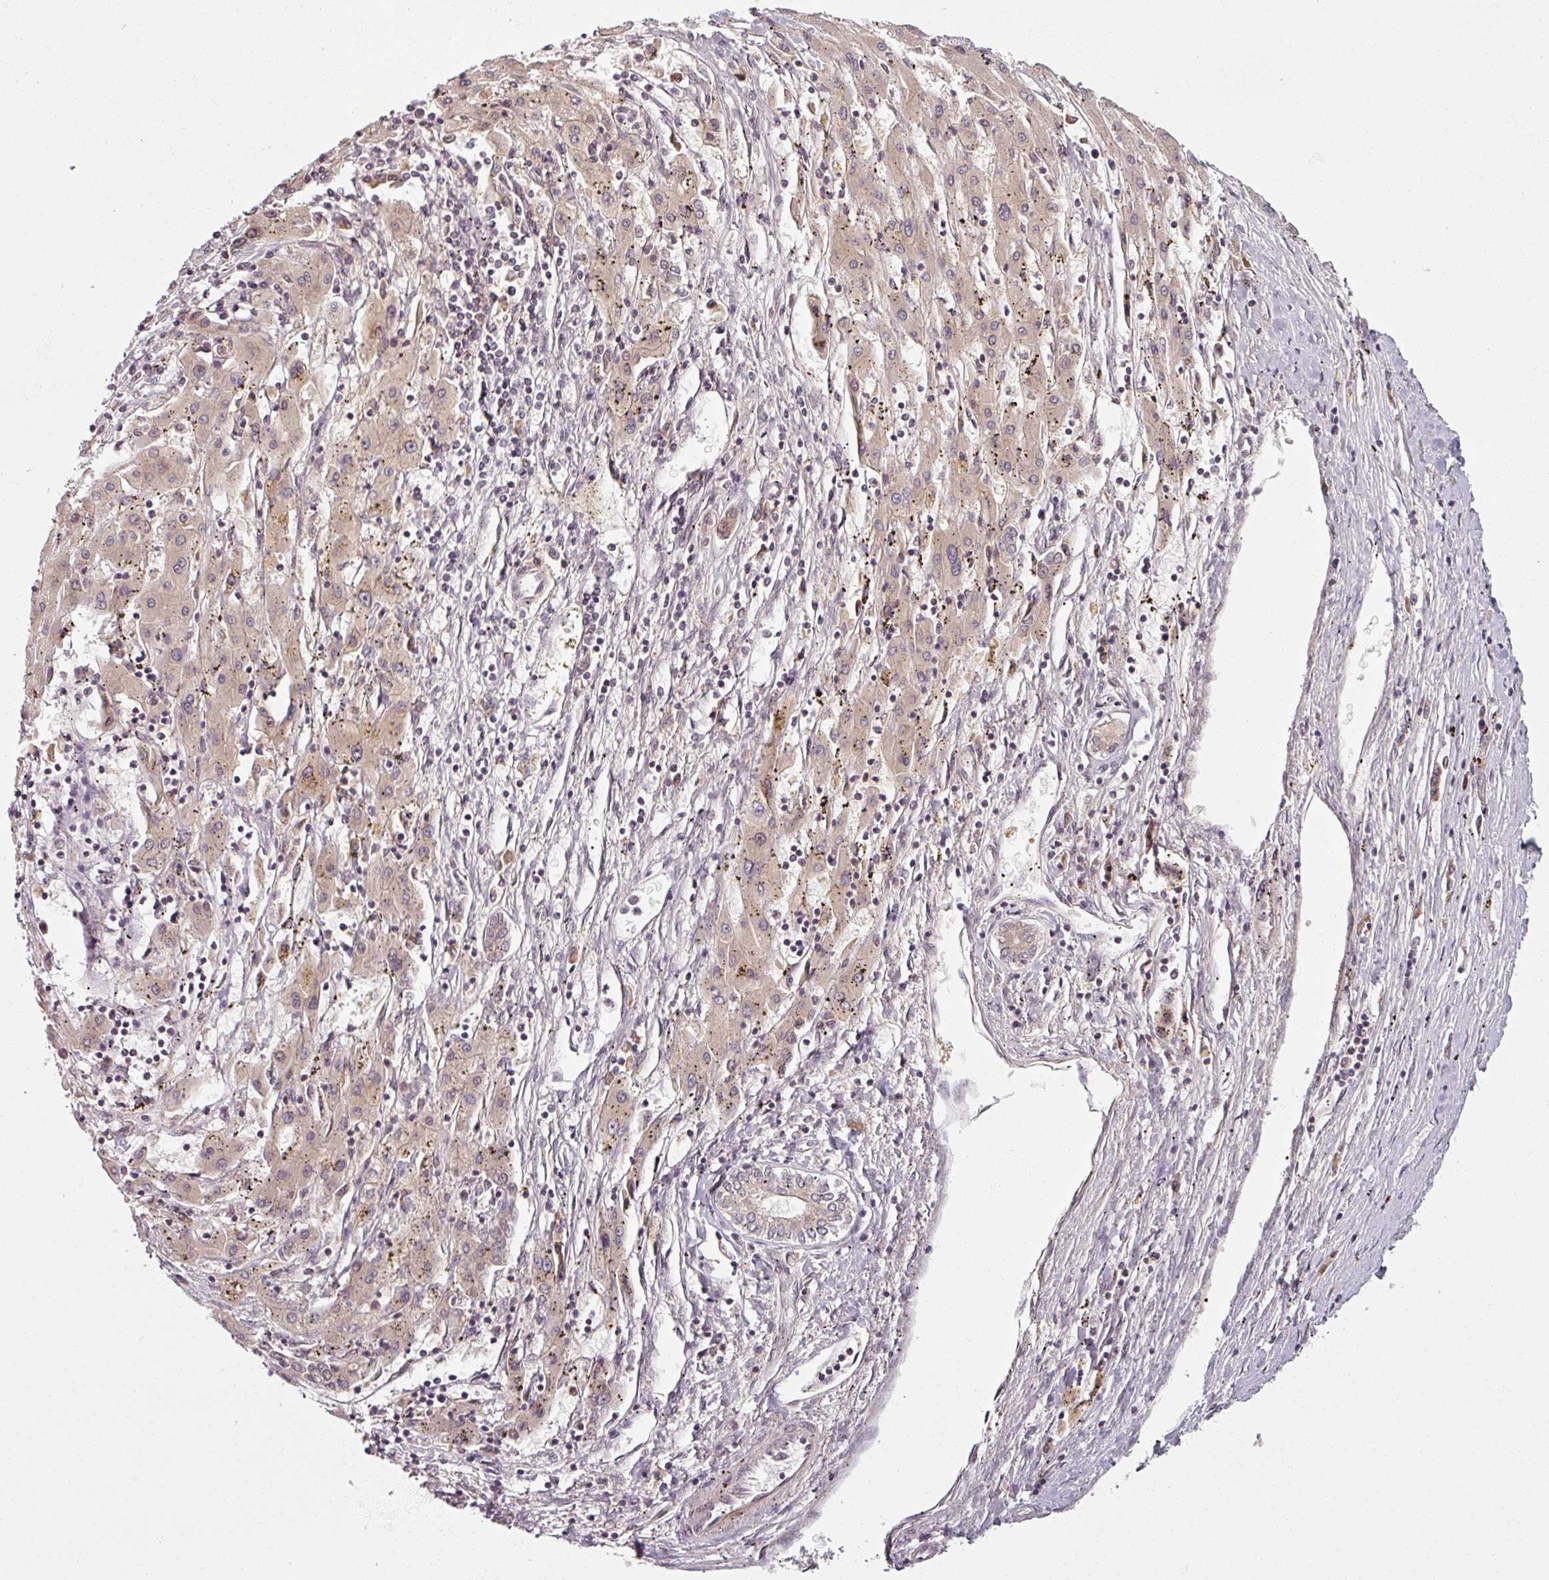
{"staining": {"intensity": "weak", "quantity": "25%-75%", "location": "nuclear"}, "tissue": "liver cancer", "cell_type": "Tumor cells", "image_type": "cancer", "snomed": [{"axis": "morphology", "description": "Carcinoma, Hepatocellular, NOS"}, {"axis": "topography", "description": "Liver"}], "caption": "High-power microscopy captured an immunohistochemistry (IHC) histopathology image of liver cancer, revealing weak nuclear expression in approximately 25%-75% of tumor cells.", "gene": "POLR2G", "patient": {"sex": "male", "age": 72}}